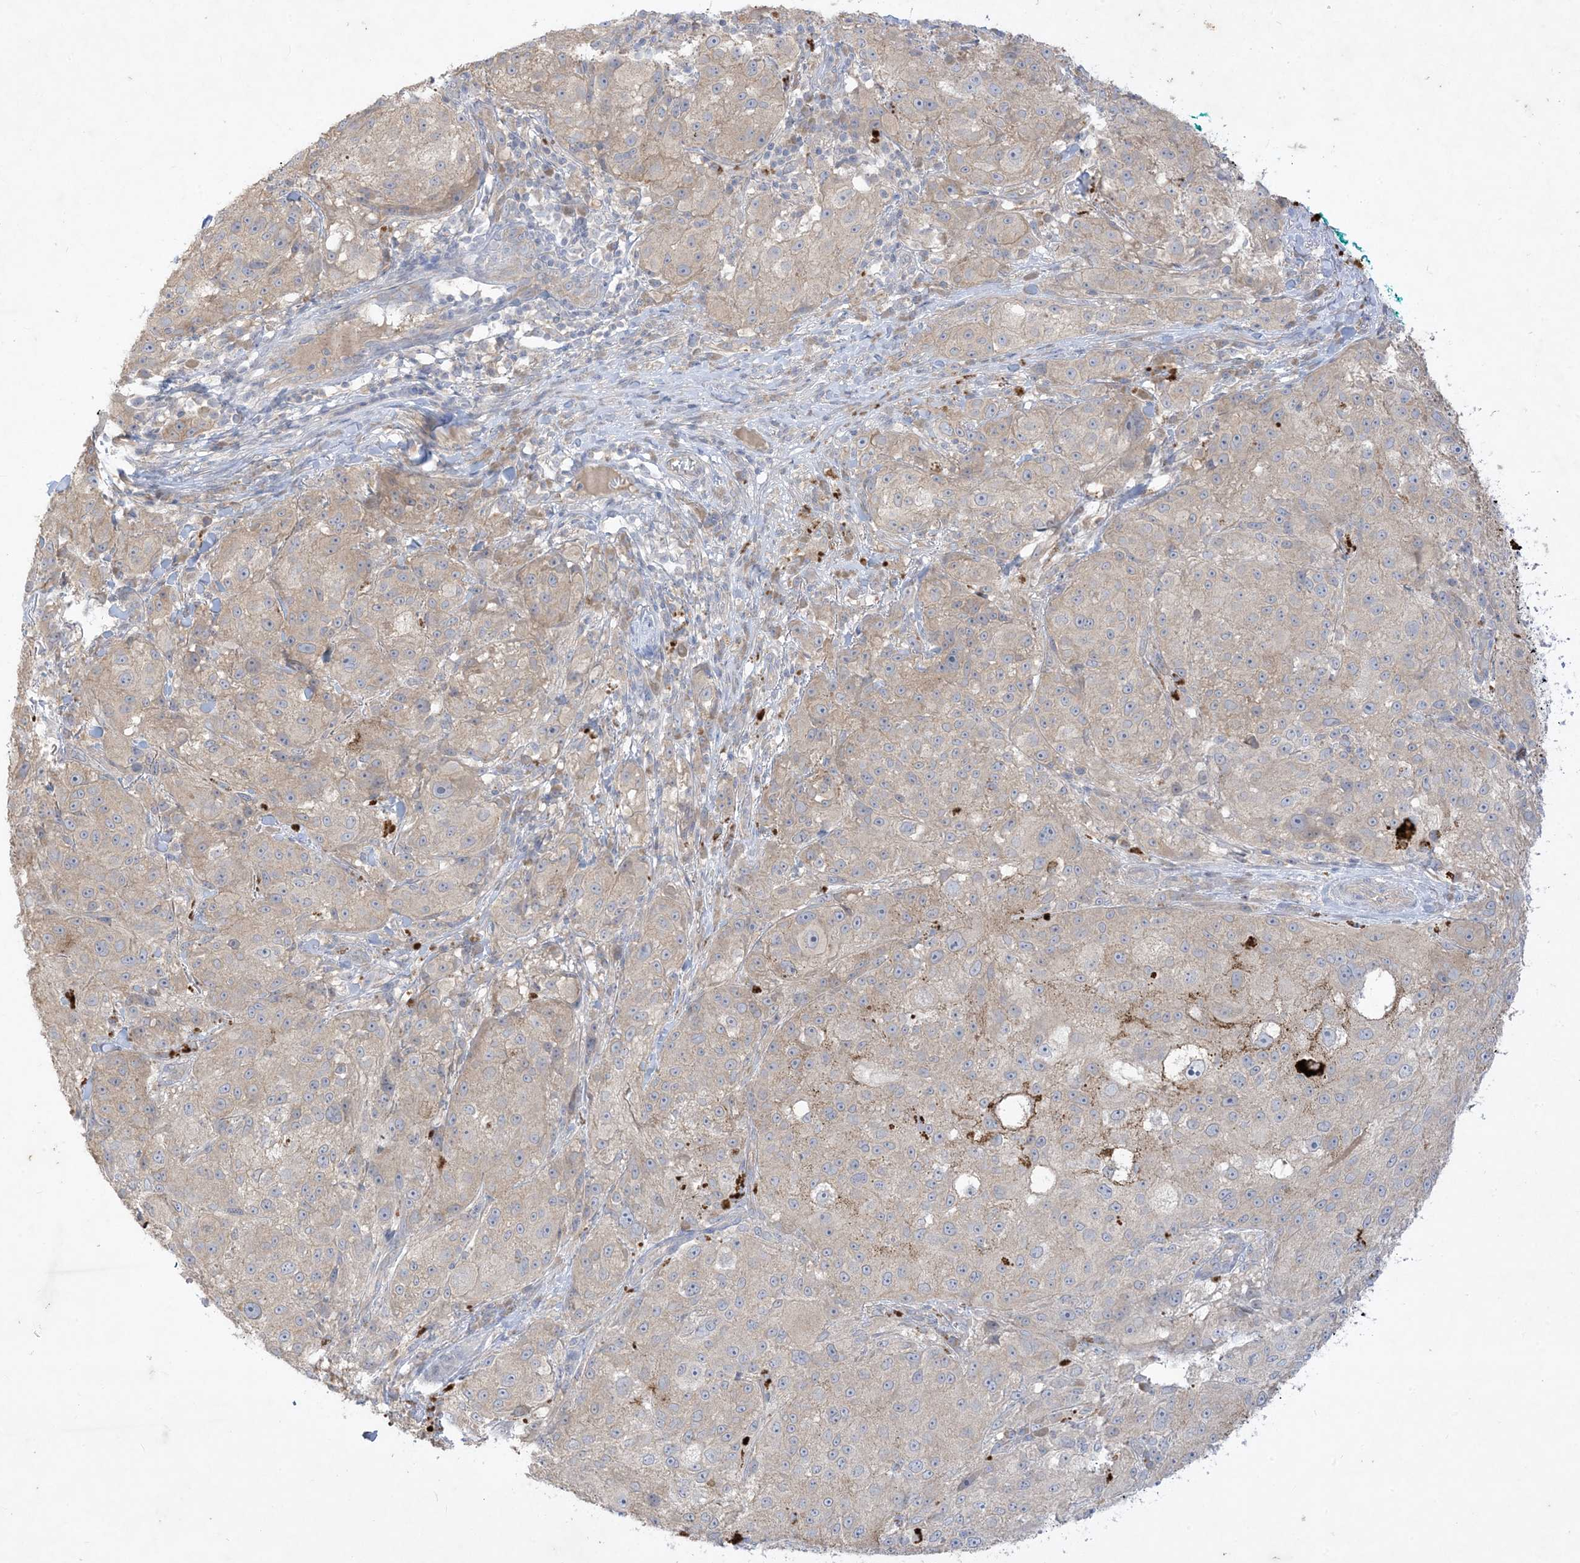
{"staining": {"intensity": "weak", "quantity": "<25%", "location": "cytoplasmic/membranous"}, "tissue": "melanoma", "cell_type": "Tumor cells", "image_type": "cancer", "snomed": [{"axis": "morphology", "description": "Necrosis, NOS"}, {"axis": "morphology", "description": "Malignant melanoma, NOS"}, {"axis": "topography", "description": "Skin"}], "caption": "High power microscopy micrograph of an immunohistochemistry histopathology image of melanoma, revealing no significant expression in tumor cells.", "gene": "PLEKHA3", "patient": {"sex": "female", "age": 87}}